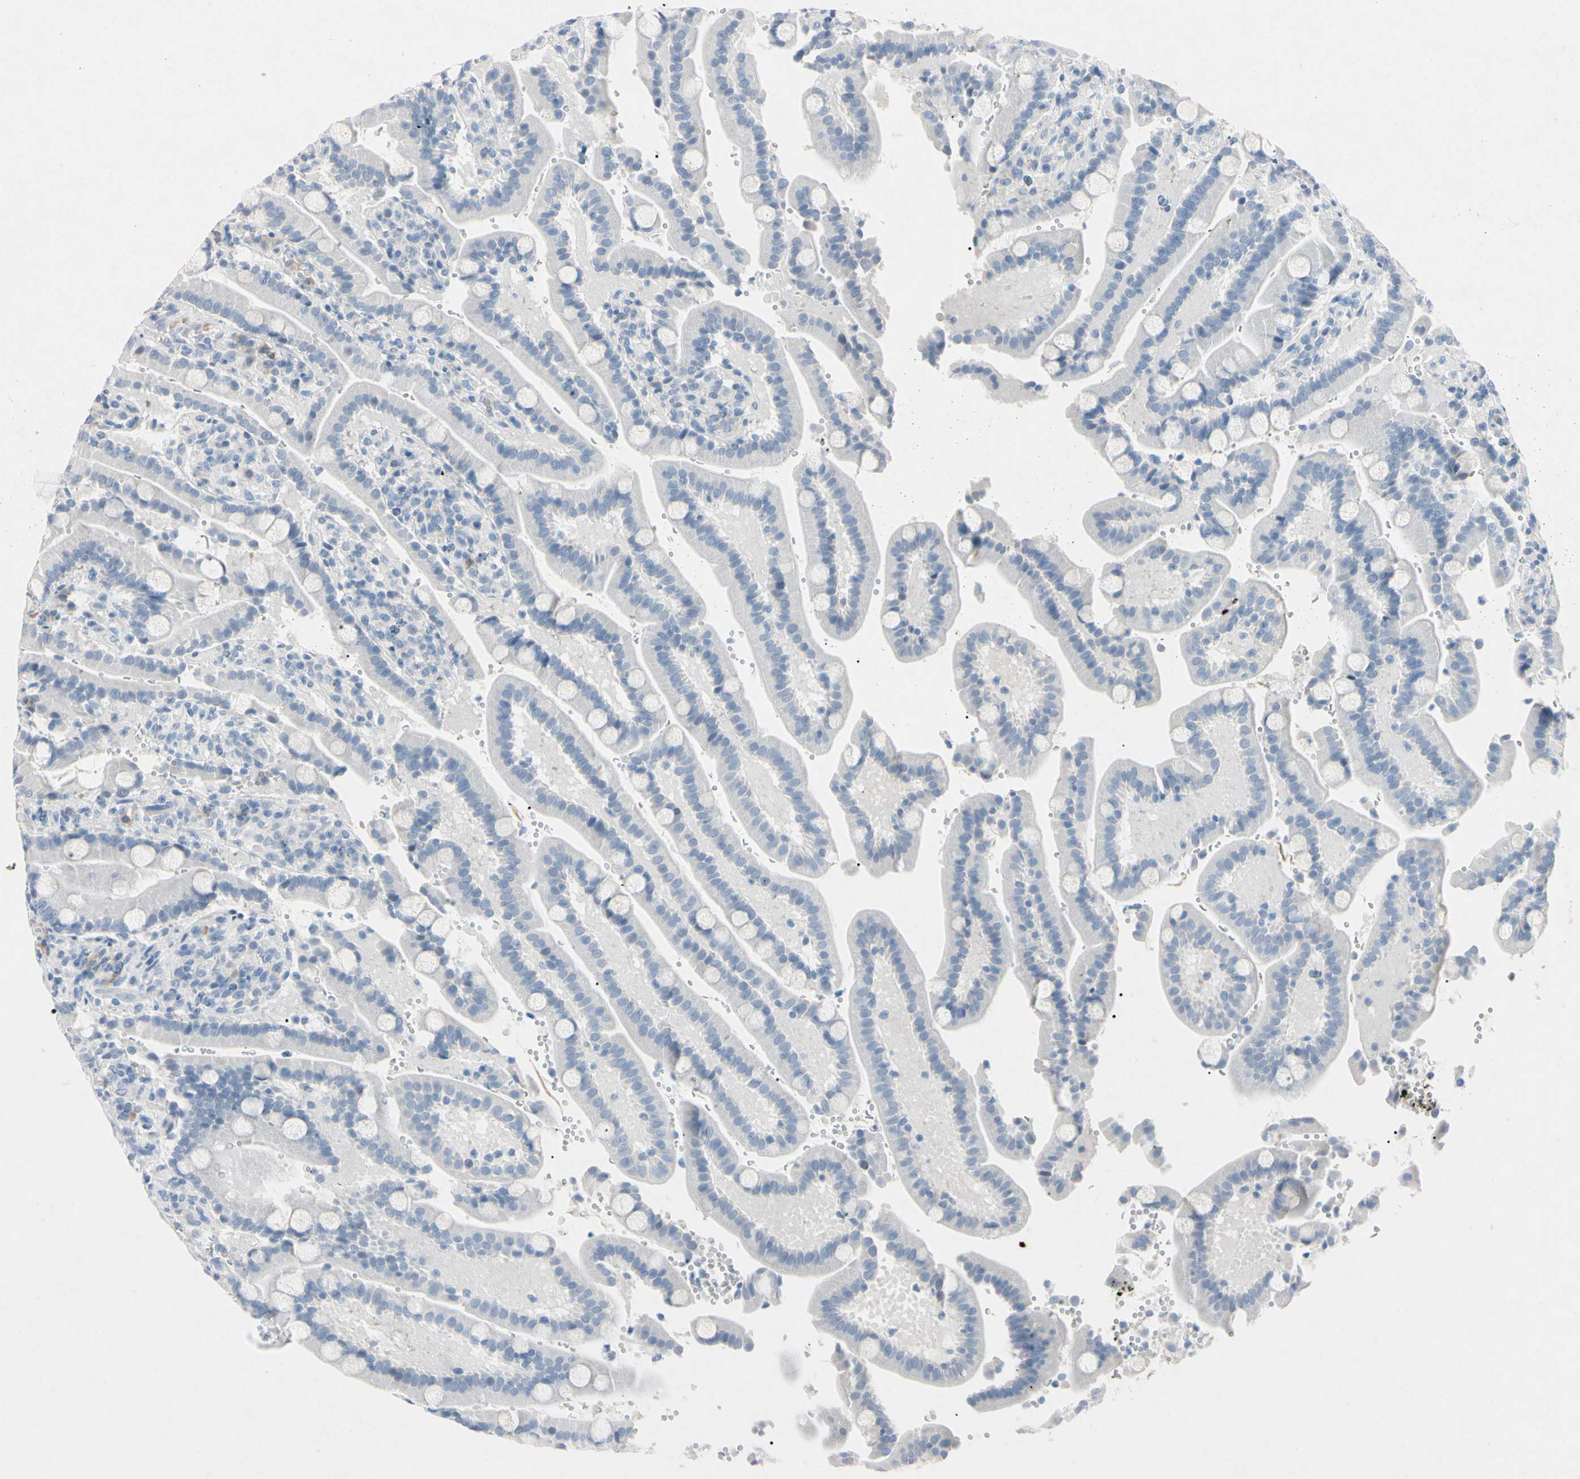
{"staining": {"intensity": "negative", "quantity": "none", "location": "none"}, "tissue": "duodenum", "cell_type": "Glandular cells", "image_type": "normal", "snomed": [{"axis": "morphology", "description": "Normal tissue, NOS"}, {"axis": "topography", "description": "Small intestine, NOS"}], "caption": "Normal duodenum was stained to show a protein in brown. There is no significant staining in glandular cells. (Stains: DAB IHC with hematoxylin counter stain, Microscopy: brightfield microscopy at high magnification).", "gene": "ELN", "patient": {"sex": "female", "age": 71}}